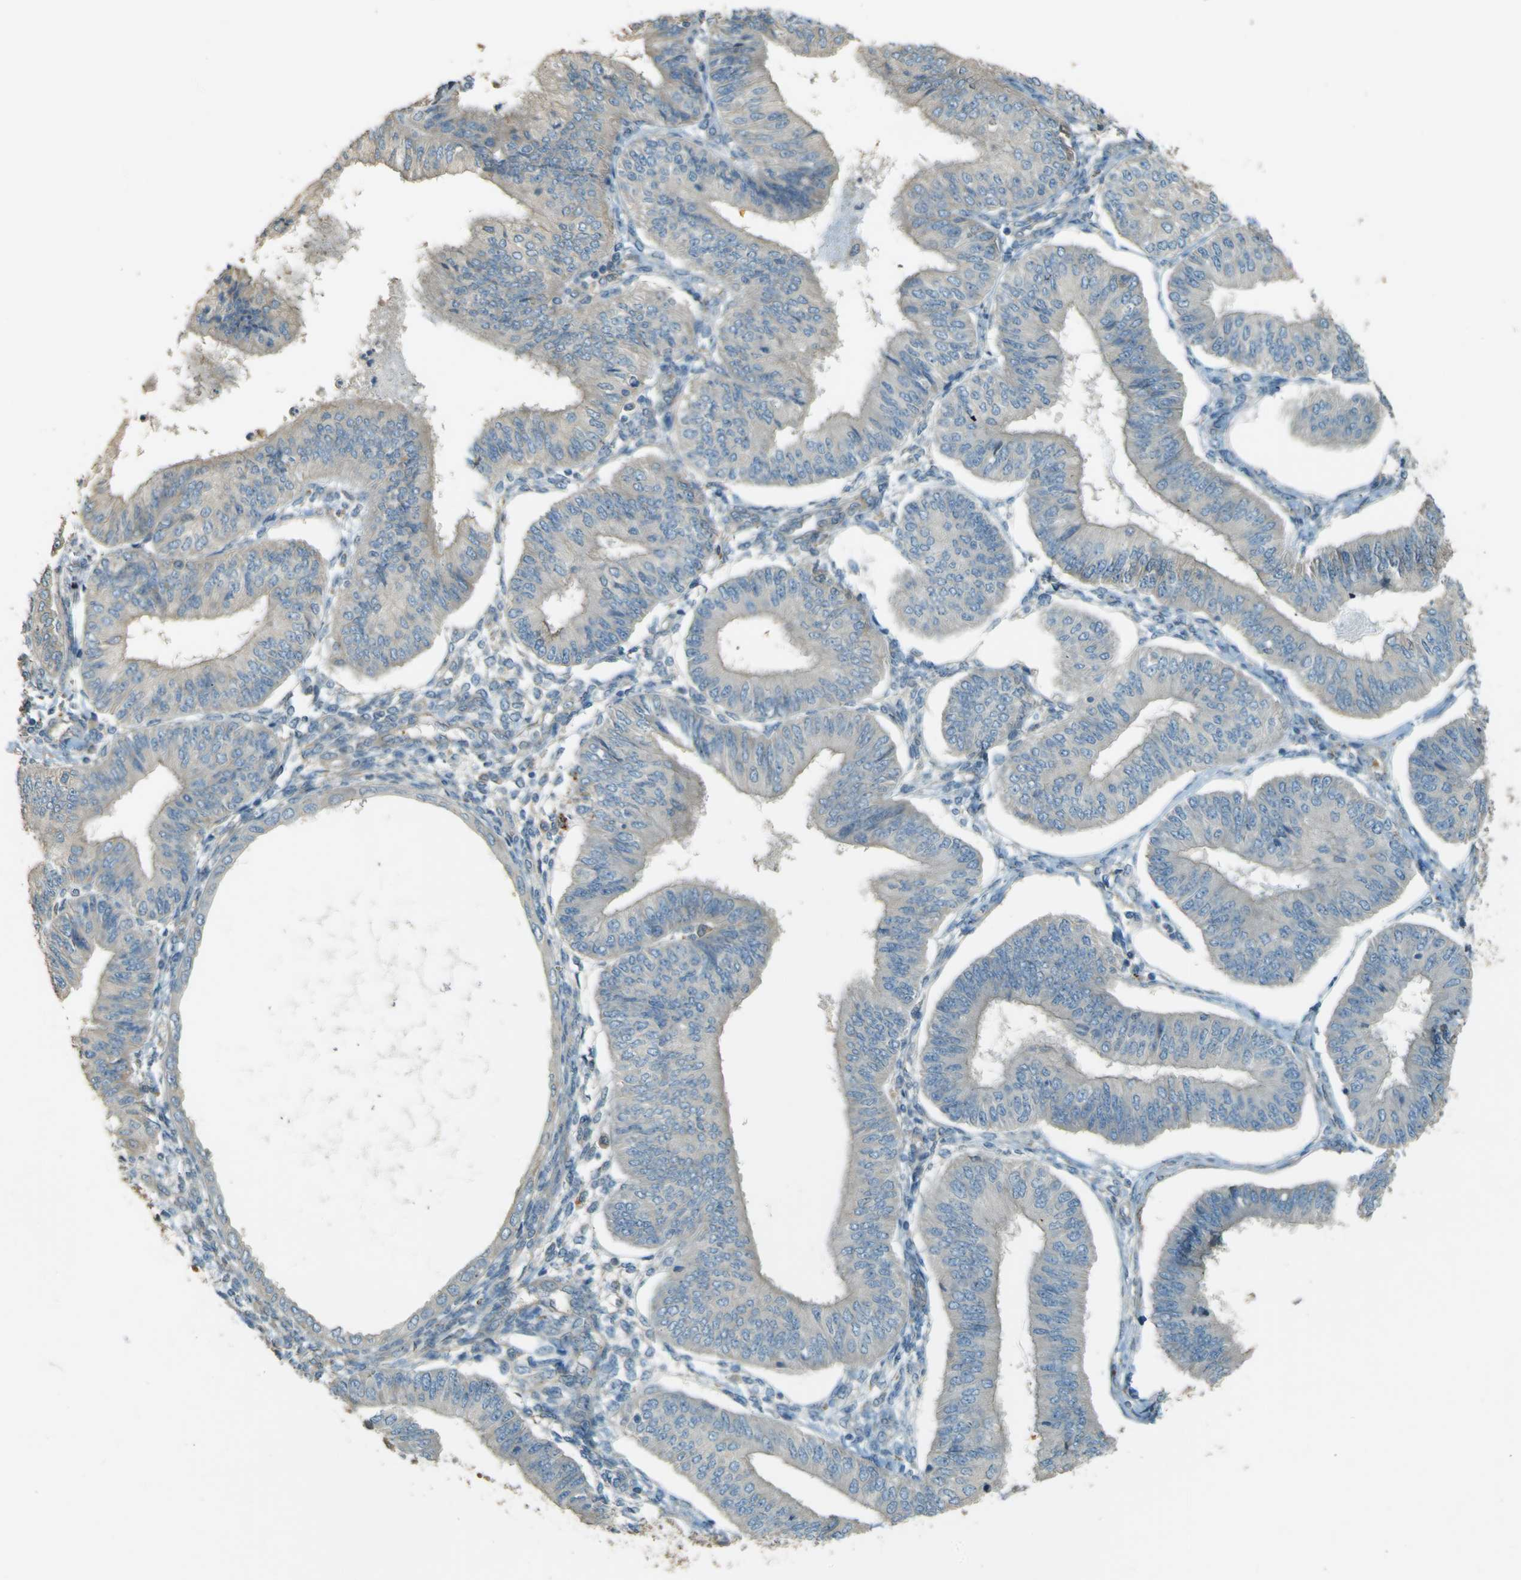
{"staining": {"intensity": "negative", "quantity": "none", "location": "none"}, "tissue": "endometrial cancer", "cell_type": "Tumor cells", "image_type": "cancer", "snomed": [{"axis": "morphology", "description": "Adenocarcinoma, NOS"}, {"axis": "topography", "description": "Endometrium"}], "caption": "Endometrial cancer stained for a protein using IHC displays no staining tumor cells.", "gene": "NEXN", "patient": {"sex": "female", "age": 58}}